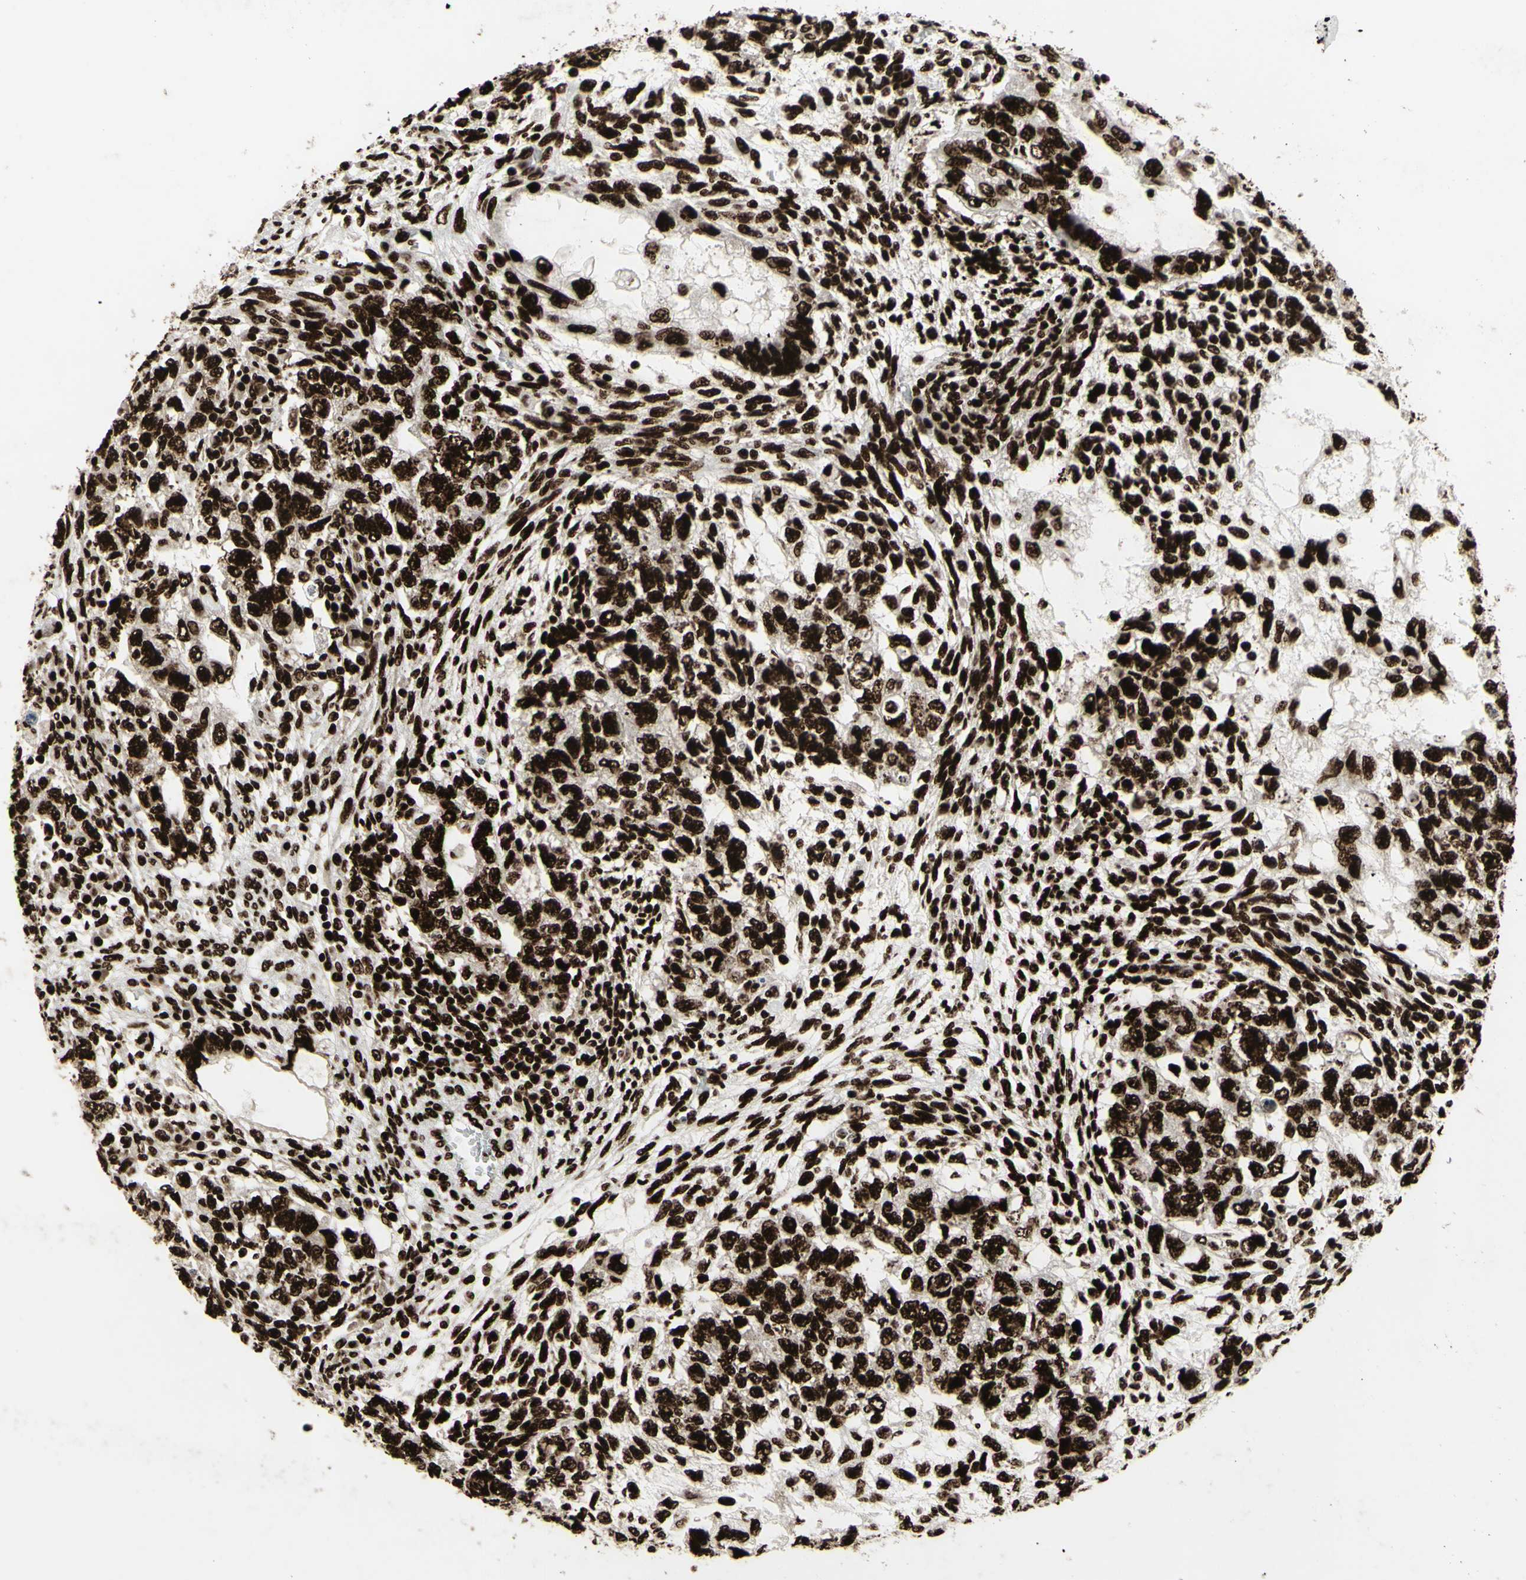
{"staining": {"intensity": "strong", "quantity": ">75%", "location": "nuclear"}, "tissue": "testis cancer", "cell_type": "Tumor cells", "image_type": "cancer", "snomed": [{"axis": "morphology", "description": "Normal tissue, NOS"}, {"axis": "morphology", "description": "Carcinoma, Embryonal, NOS"}, {"axis": "topography", "description": "Testis"}], "caption": "The image reveals staining of testis cancer (embryonal carcinoma), revealing strong nuclear protein expression (brown color) within tumor cells.", "gene": "U2AF2", "patient": {"sex": "male", "age": 36}}